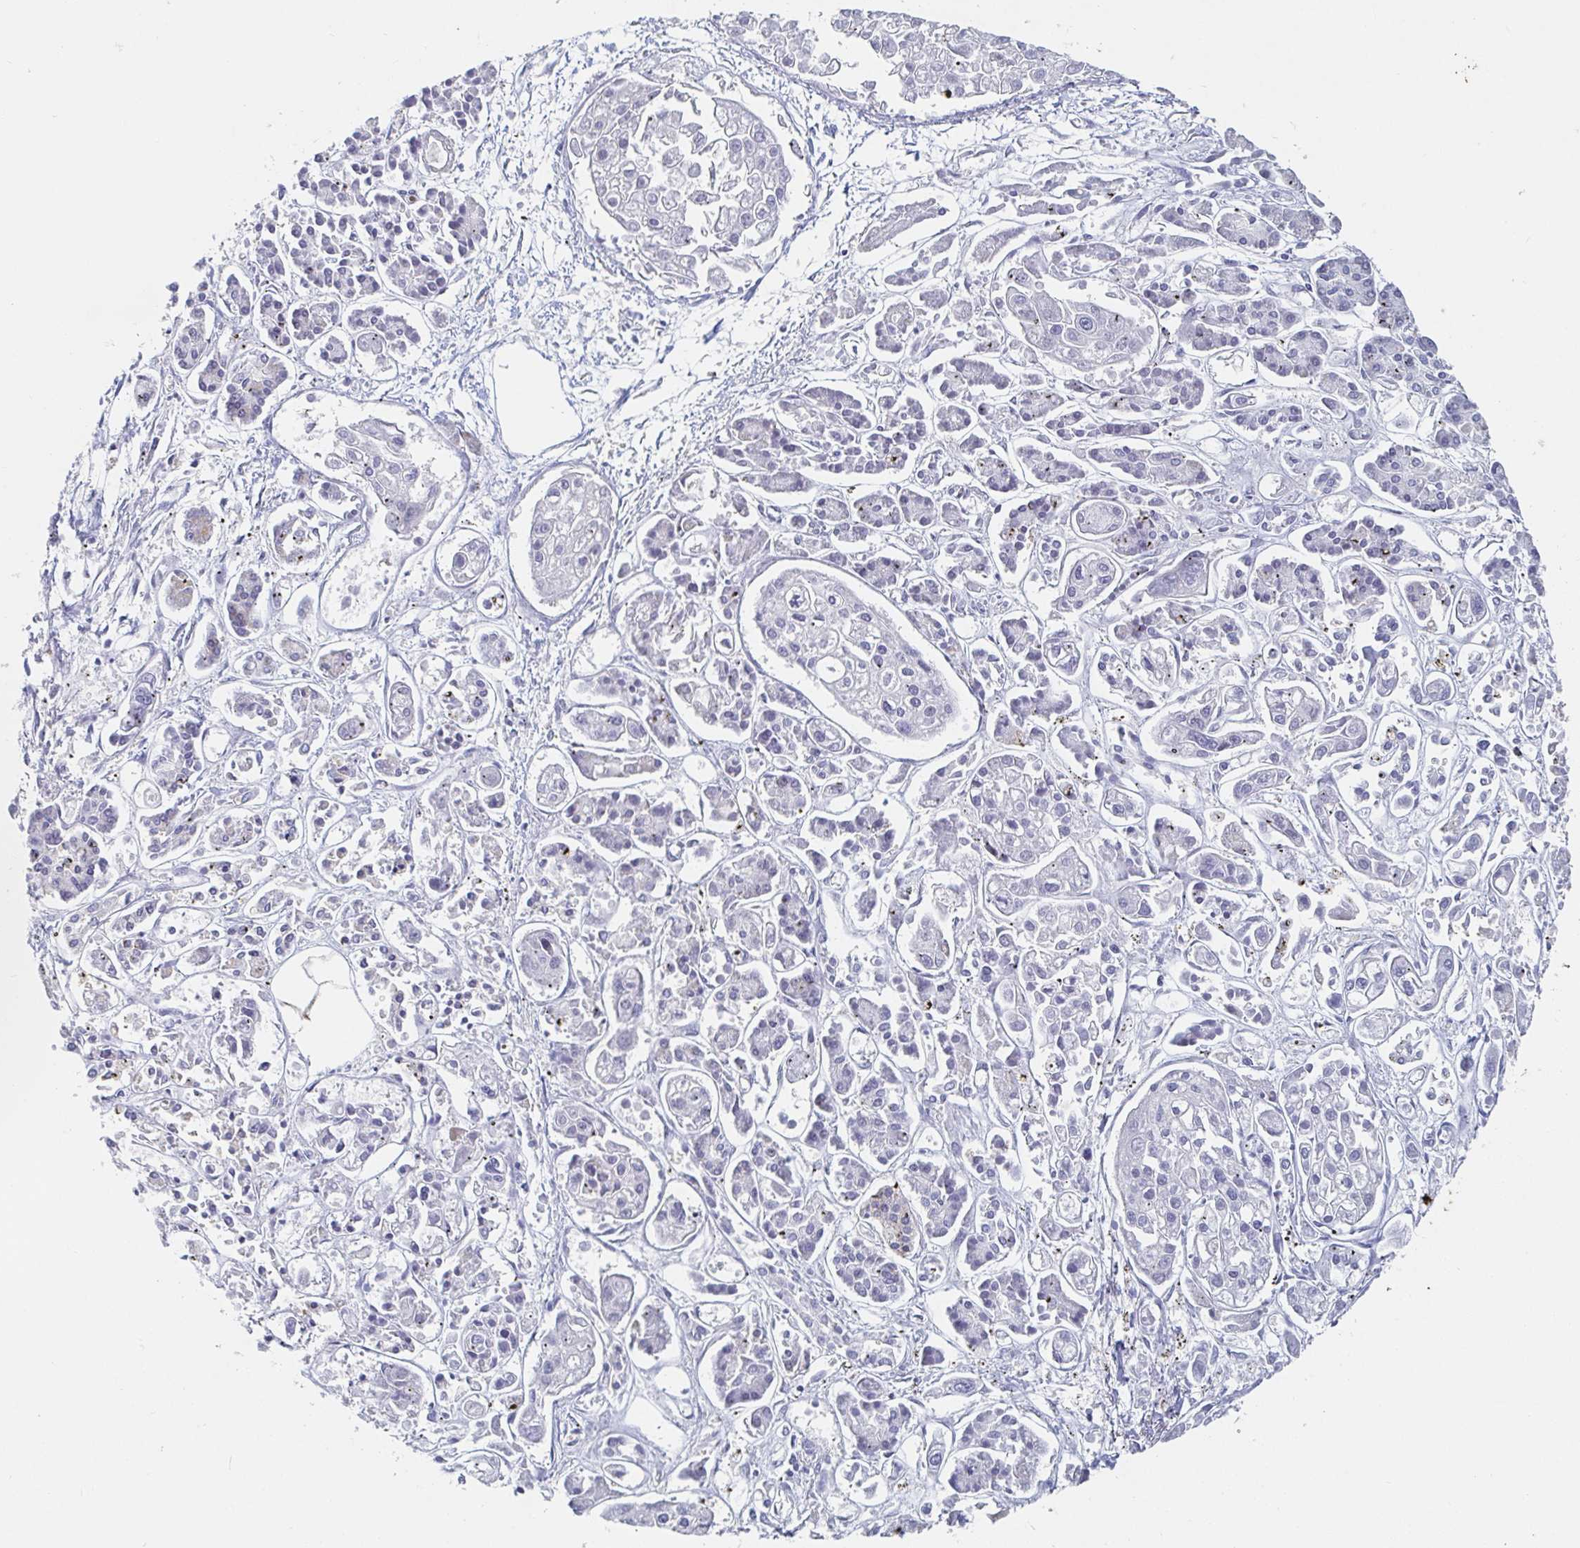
{"staining": {"intensity": "negative", "quantity": "none", "location": "none"}, "tissue": "pancreatic cancer", "cell_type": "Tumor cells", "image_type": "cancer", "snomed": [{"axis": "morphology", "description": "Adenocarcinoma, NOS"}, {"axis": "topography", "description": "Pancreas"}], "caption": "Tumor cells are negative for brown protein staining in pancreatic cancer (adenocarcinoma).", "gene": "ZNF430", "patient": {"sex": "male", "age": 85}}